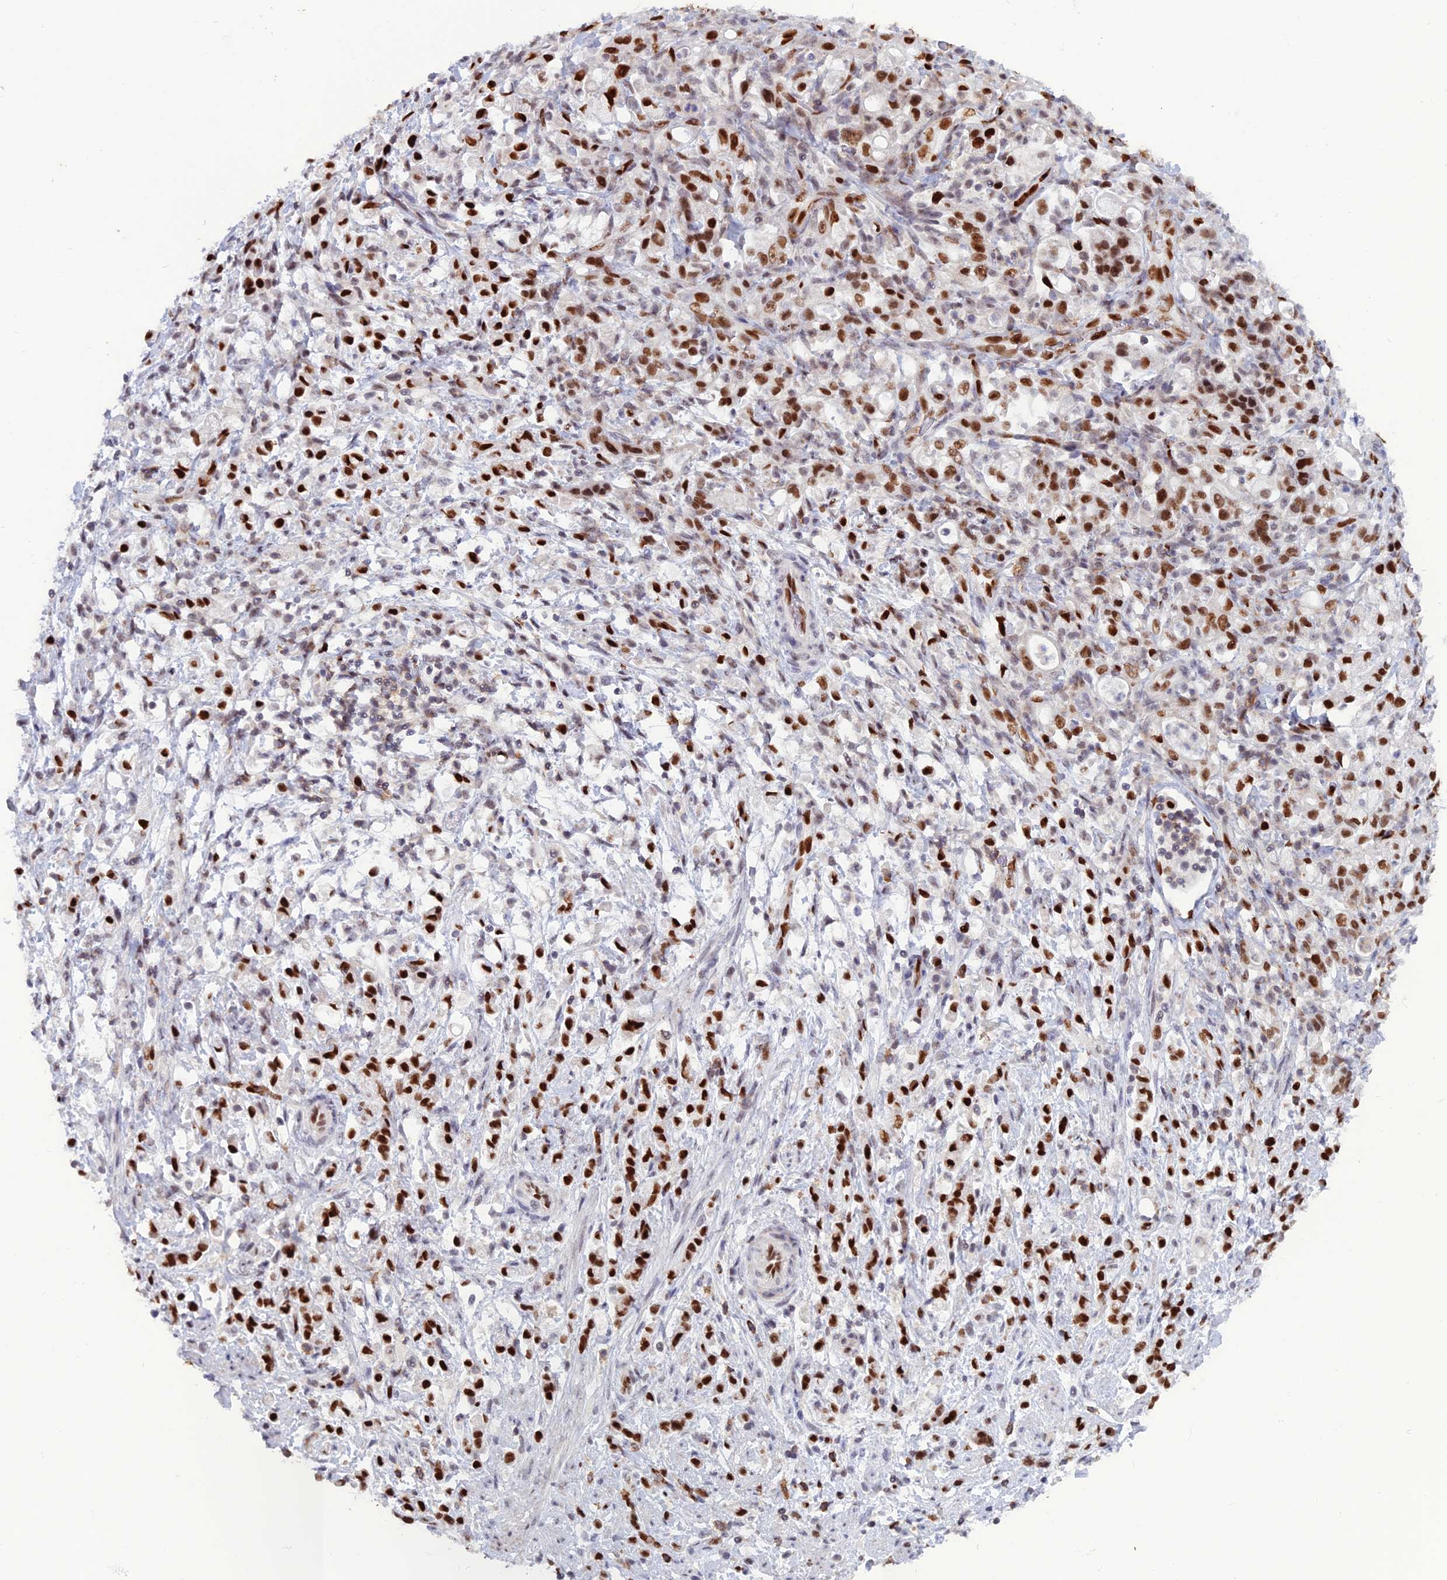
{"staining": {"intensity": "strong", "quantity": ">75%", "location": "nuclear"}, "tissue": "stomach cancer", "cell_type": "Tumor cells", "image_type": "cancer", "snomed": [{"axis": "morphology", "description": "Adenocarcinoma, NOS"}, {"axis": "topography", "description": "Stomach"}], "caption": "This photomicrograph reveals immunohistochemistry (IHC) staining of human stomach adenocarcinoma, with high strong nuclear expression in about >75% of tumor cells.", "gene": "NOL4L", "patient": {"sex": "female", "age": 60}}